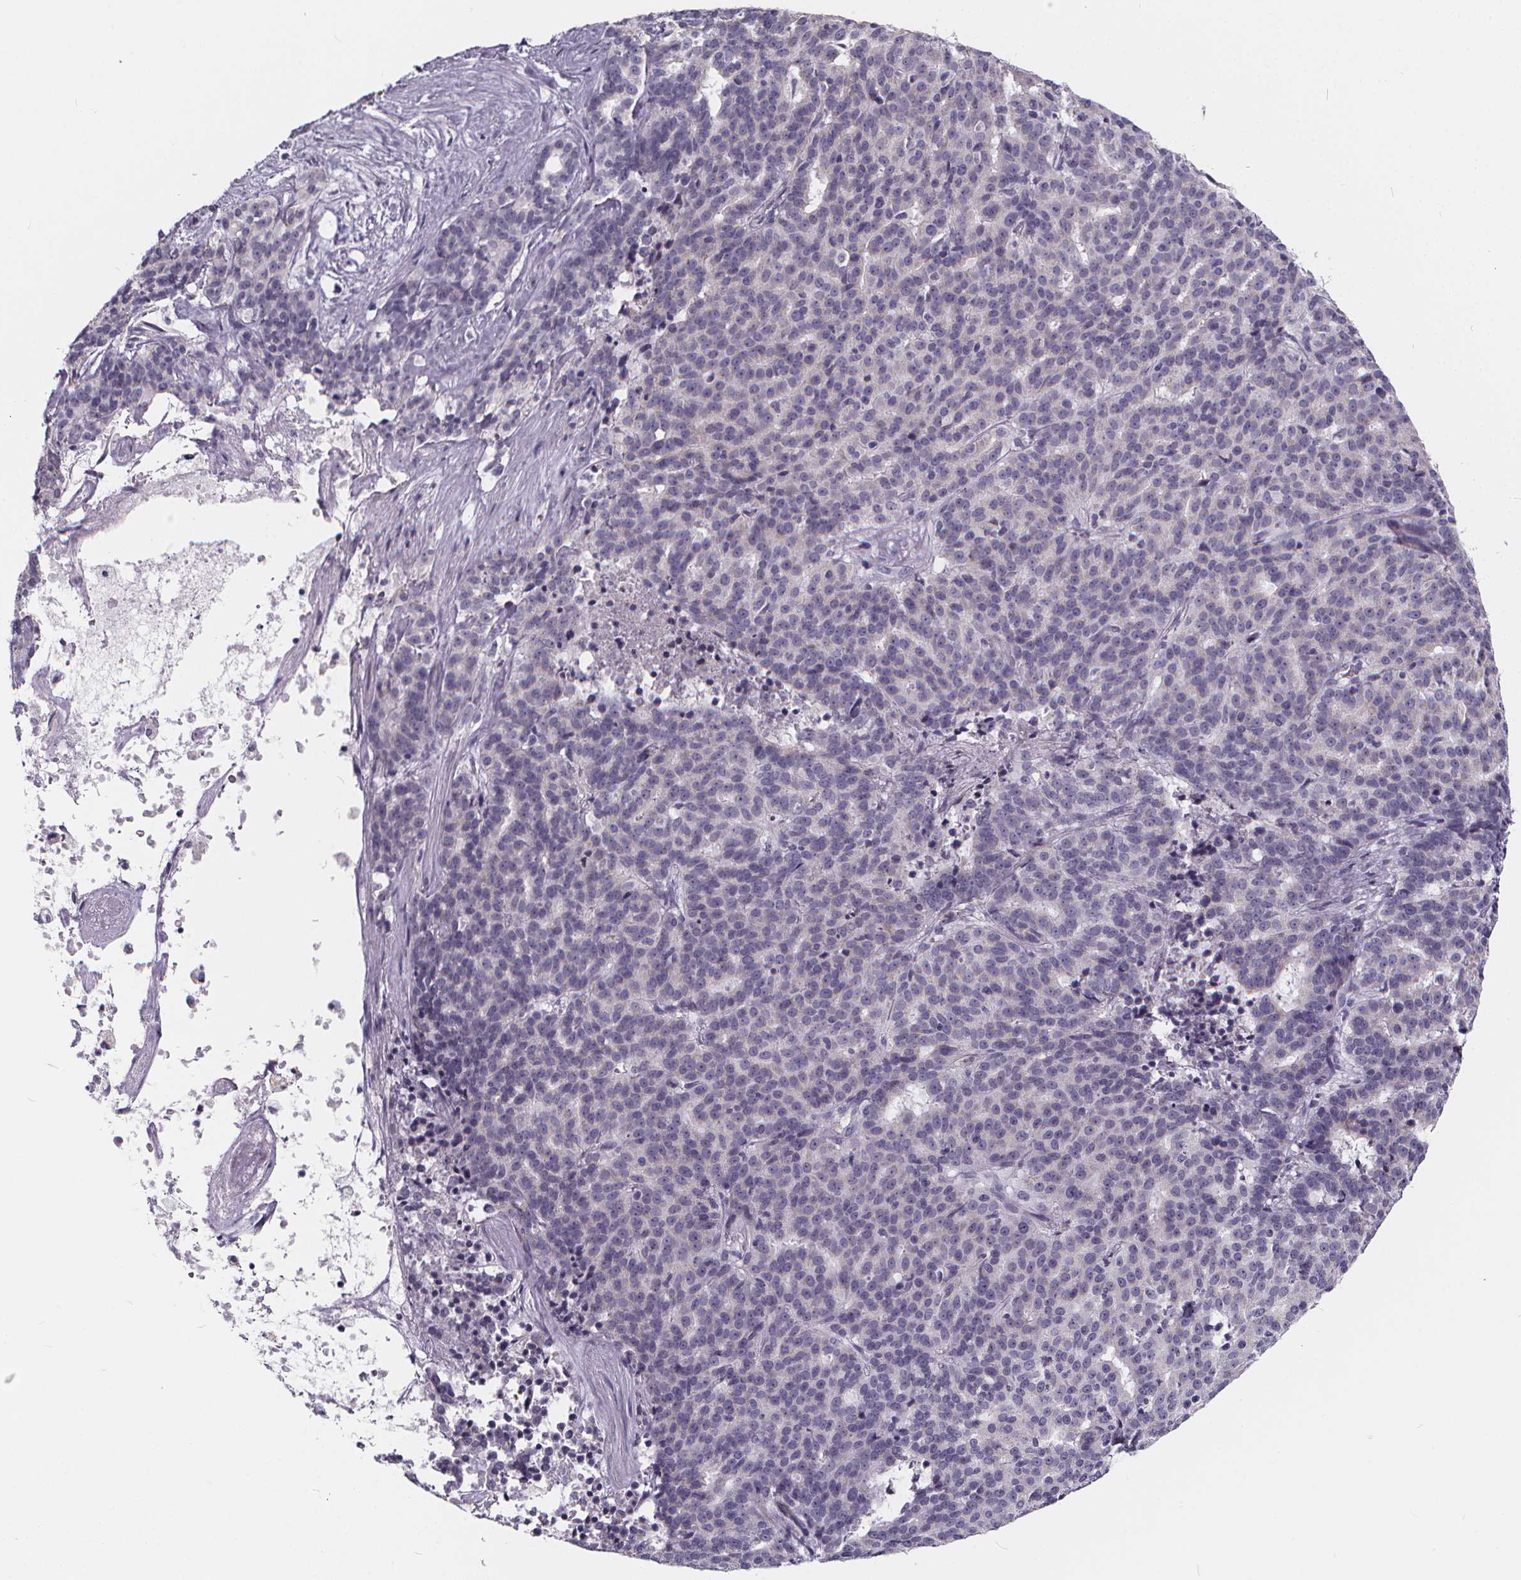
{"staining": {"intensity": "negative", "quantity": "none", "location": "none"}, "tissue": "liver cancer", "cell_type": "Tumor cells", "image_type": "cancer", "snomed": [{"axis": "morphology", "description": "Cholangiocarcinoma"}, {"axis": "topography", "description": "Liver"}], "caption": "This is an IHC photomicrograph of liver cancer. There is no expression in tumor cells.", "gene": "SPEF2", "patient": {"sex": "female", "age": 47}}